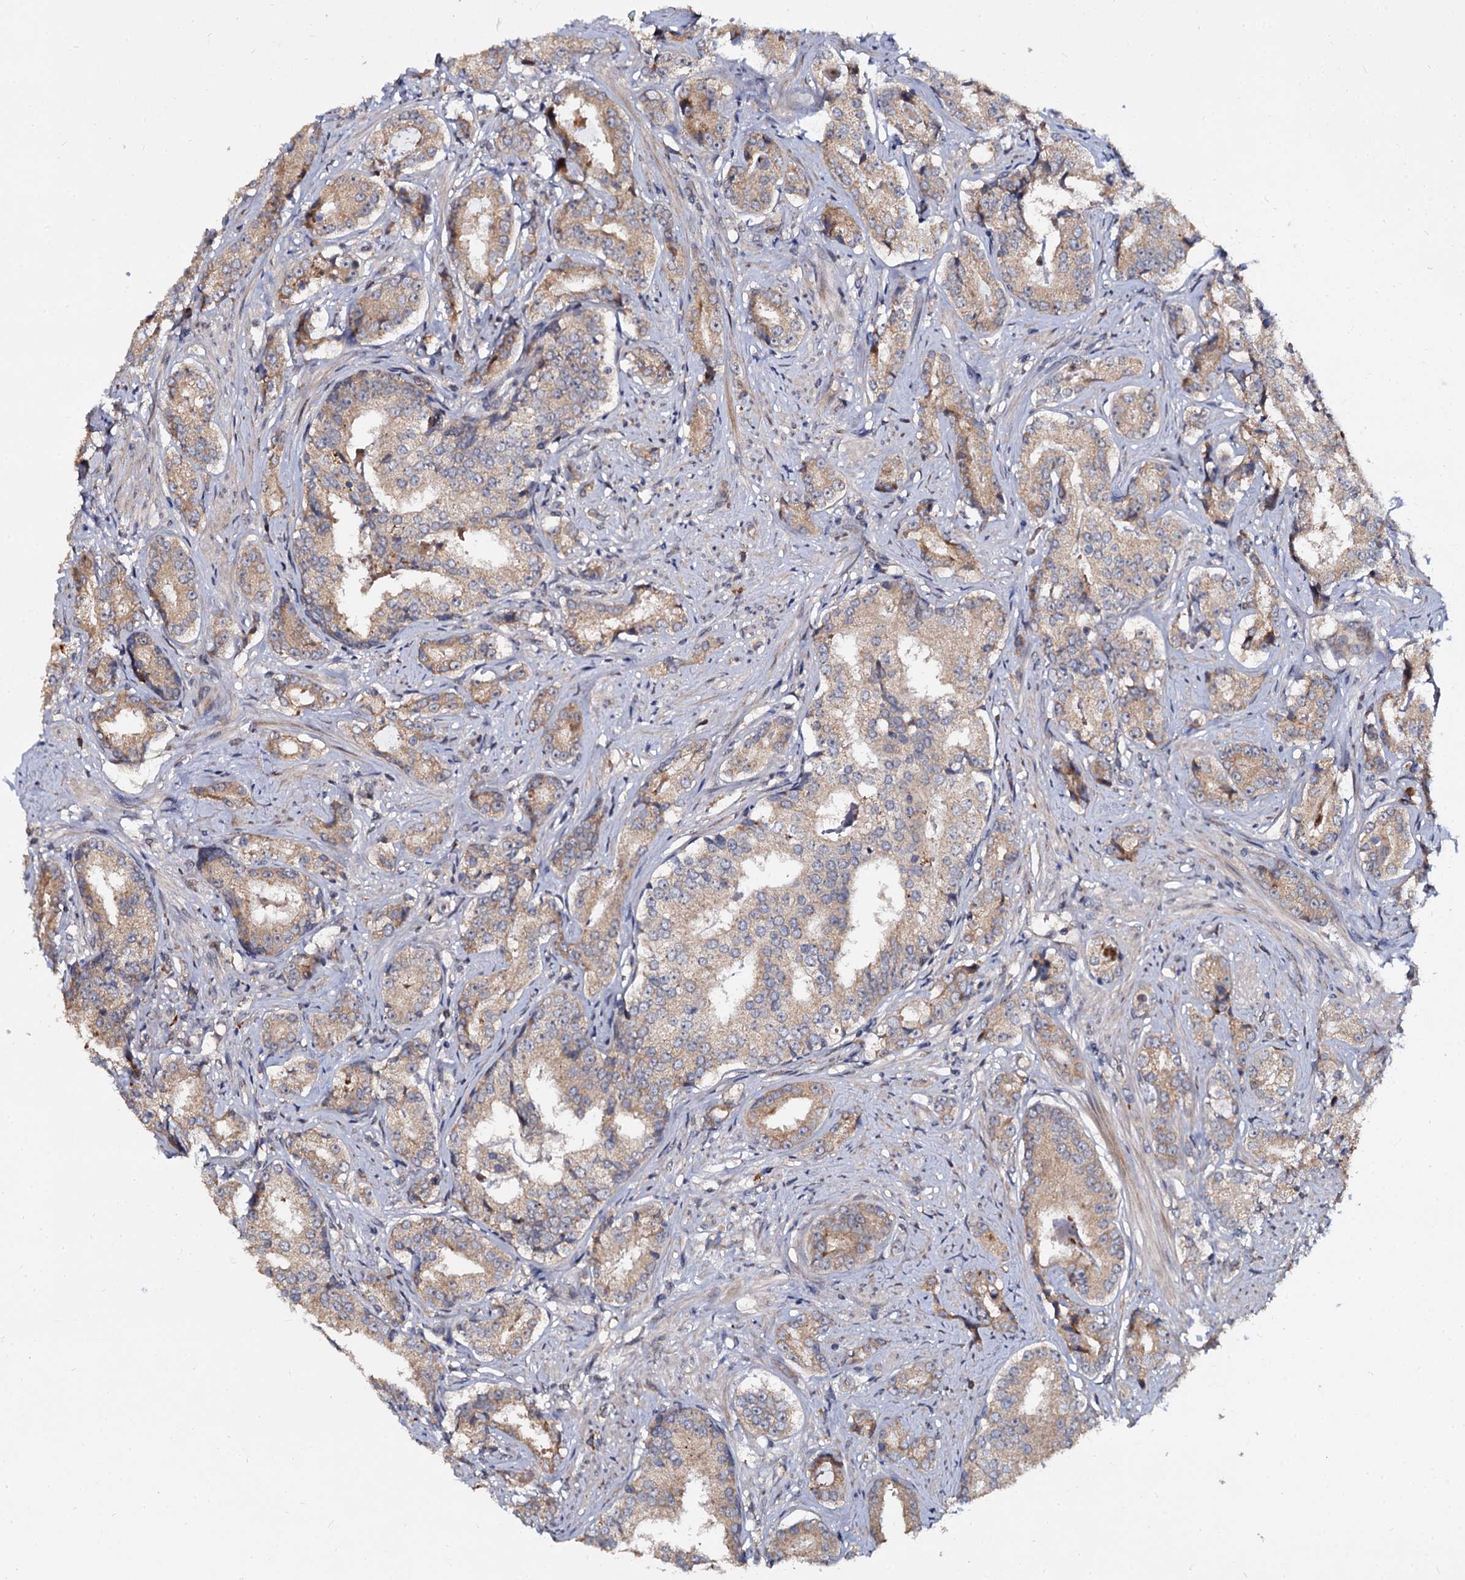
{"staining": {"intensity": "weak", "quantity": ">75%", "location": "cytoplasmic/membranous"}, "tissue": "prostate cancer", "cell_type": "Tumor cells", "image_type": "cancer", "snomed": [{"axis": "morphology", "description": "Adenocarcinoma, High grade"}, {"axis": "topography", "description": "Prostate"}], "caption": "Prostate cancer stained with a brown dye displays weak cytoplasmic/membranous positive positivity in approximately >75% of tumor cells.", "gene": "WWC3", "patient": {"sex": "male", "age": 58}}